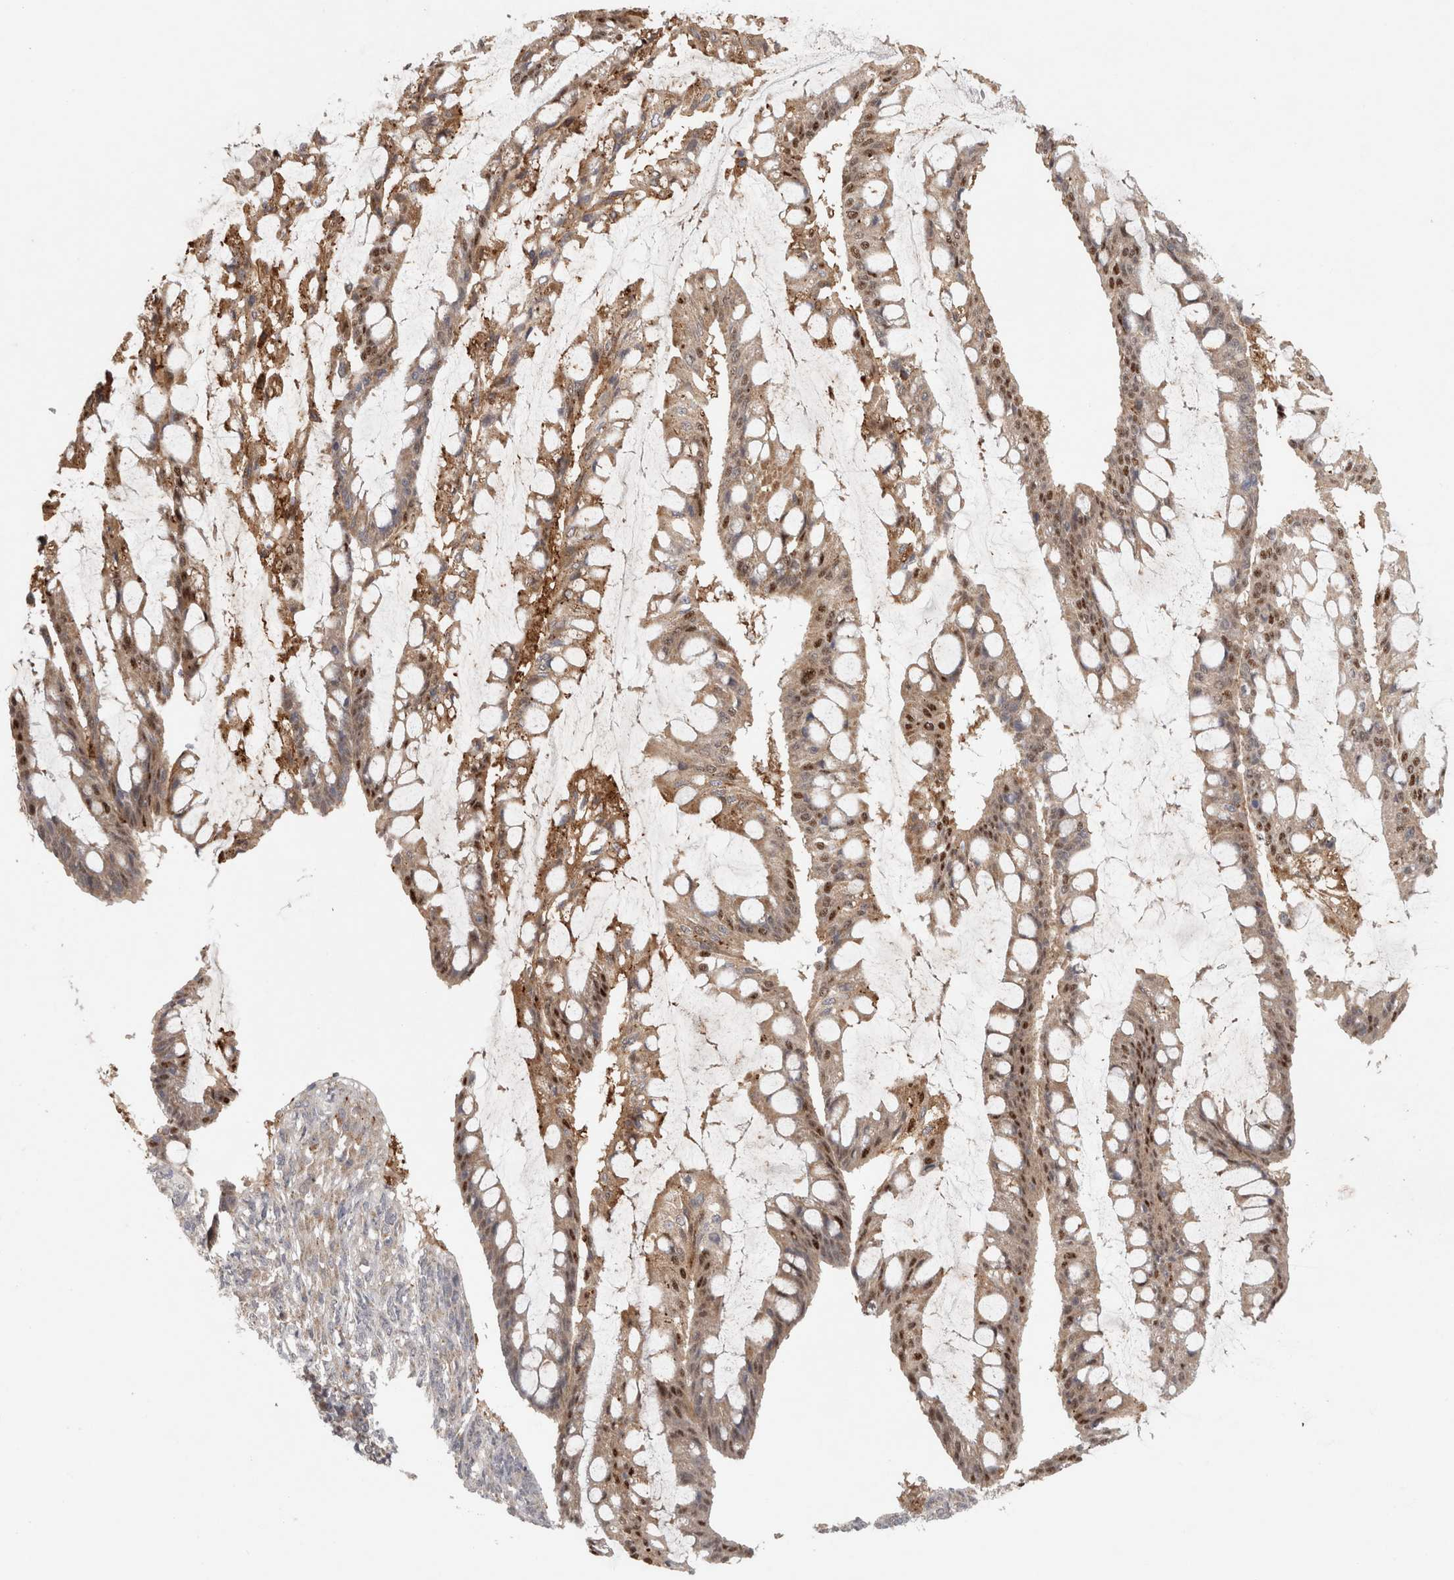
{"staining": {"intensity": "strong", "quantity": "25%-75%", "location": "cytoplasmic/membranous,nuclear"}, "tissue": "ovarian cancer", "cell_type": "Tumor cells", "image_type": "cancer", "snomed": [{"axis": "morphology", "description": "Cystadenocarcinoma, mucinous, NOS"}, {"axis": "topography", "description": "Ovary"}], "caption": "Immunohistochemical staining of mucinous cystadenocarcinoma (ovarian) shows high levels of strong cytoplasmic/membranous and nuclear protein positivity in about 25%-75% of tumor cells. The protein of interest is stained brown, and the nuclei are stained in blue (DAB (3,3'-diaminobenzidine) IHC with brightfield microscopy, high magnification).", "gene": "KDM8", "patient": {"sex": "female", "age": 73}}